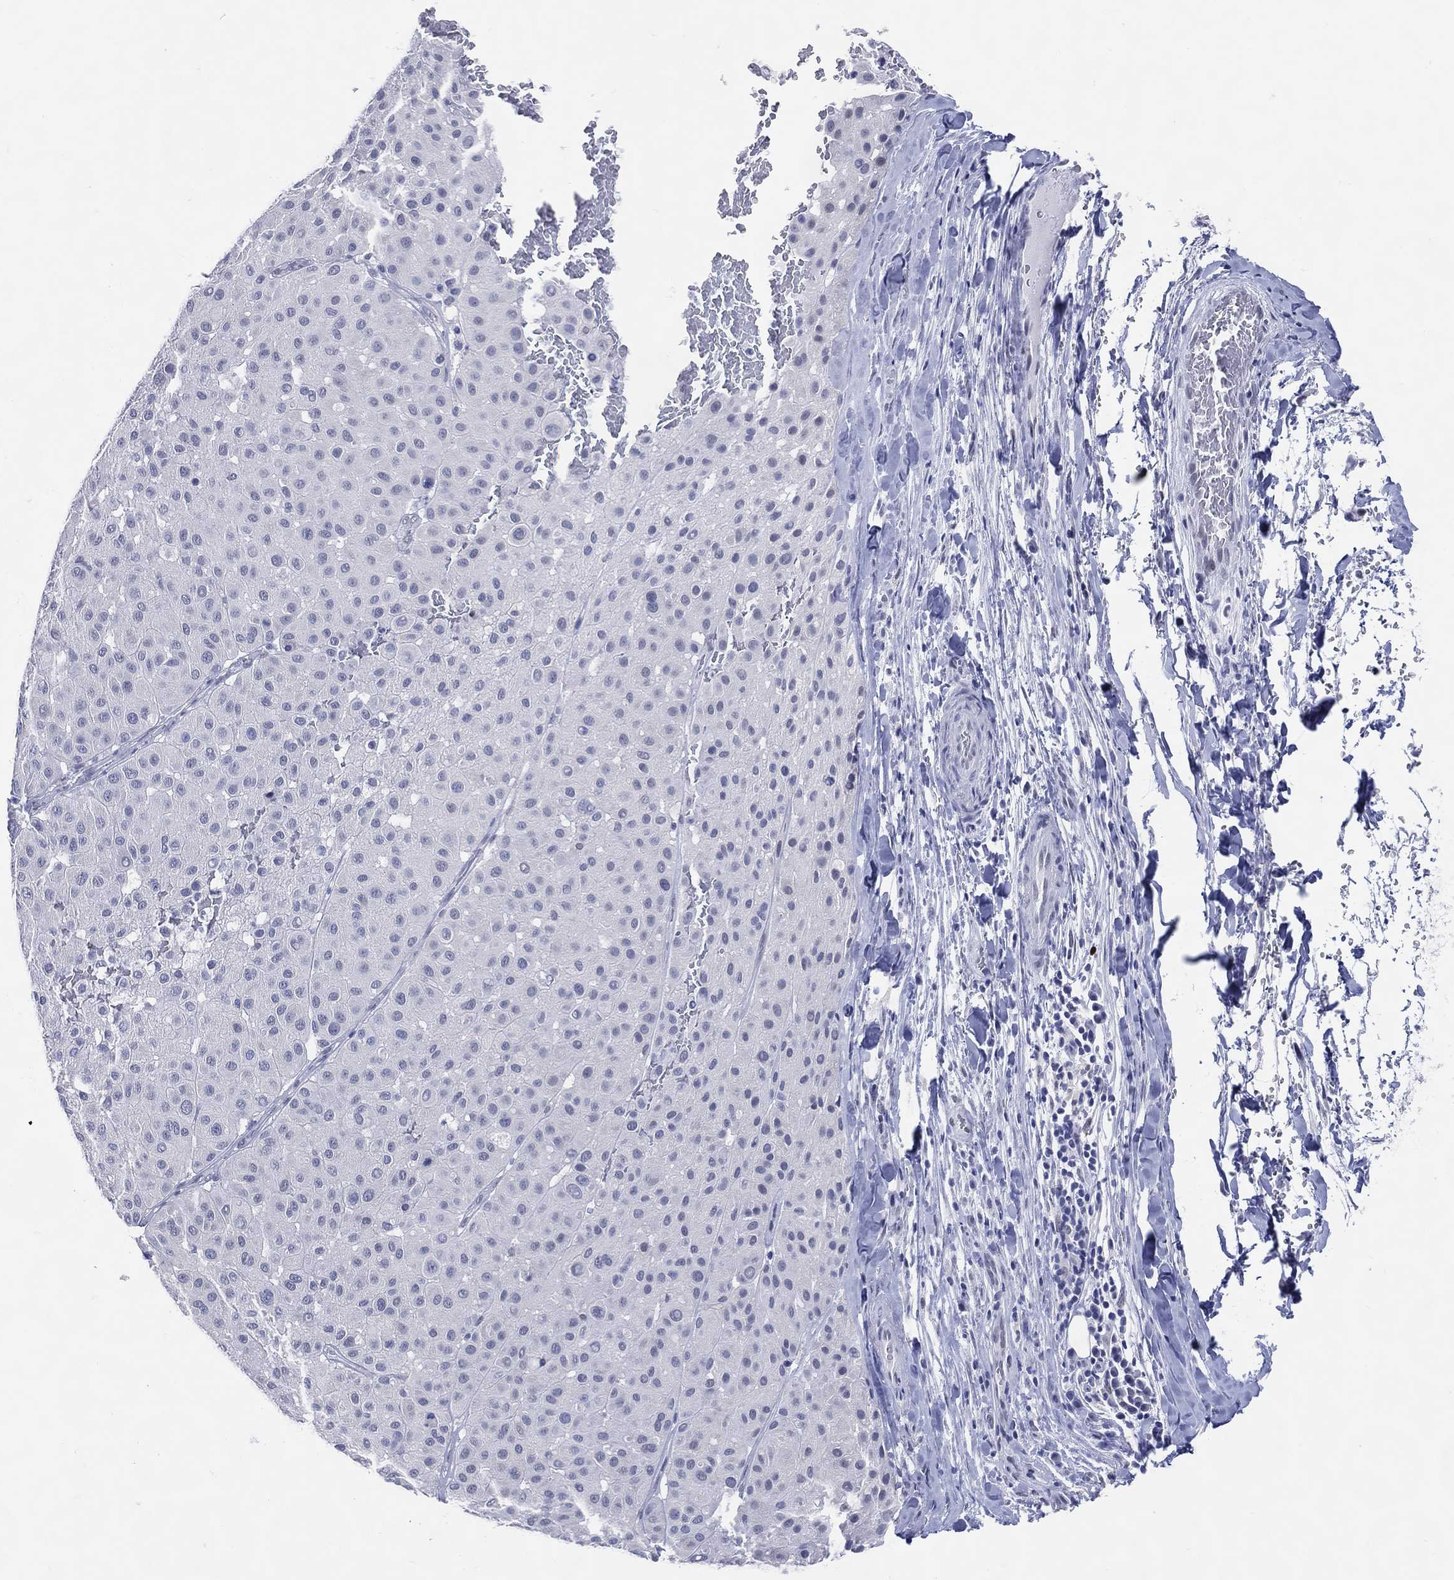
{"staining": {"intensity": "negative", "quantity": "none", "location": "none"}, "tissue": "melanoma", "cell_type": "Tumor cells", "image_type": "cancer", "snomed": [{"axis": "morphology", "description": "Malignant melanoma, Metastatic site"}, {"axis": "topography", "description": "Smooth muscle"}], "caption": "Histopathology image shows no significant protein expression in tumor cells of melanoma. (DAB immunohistochemistry (IHC), high magnification).", "gene": "CFAP58", "patient": {"sex": "male", "age": 41}}